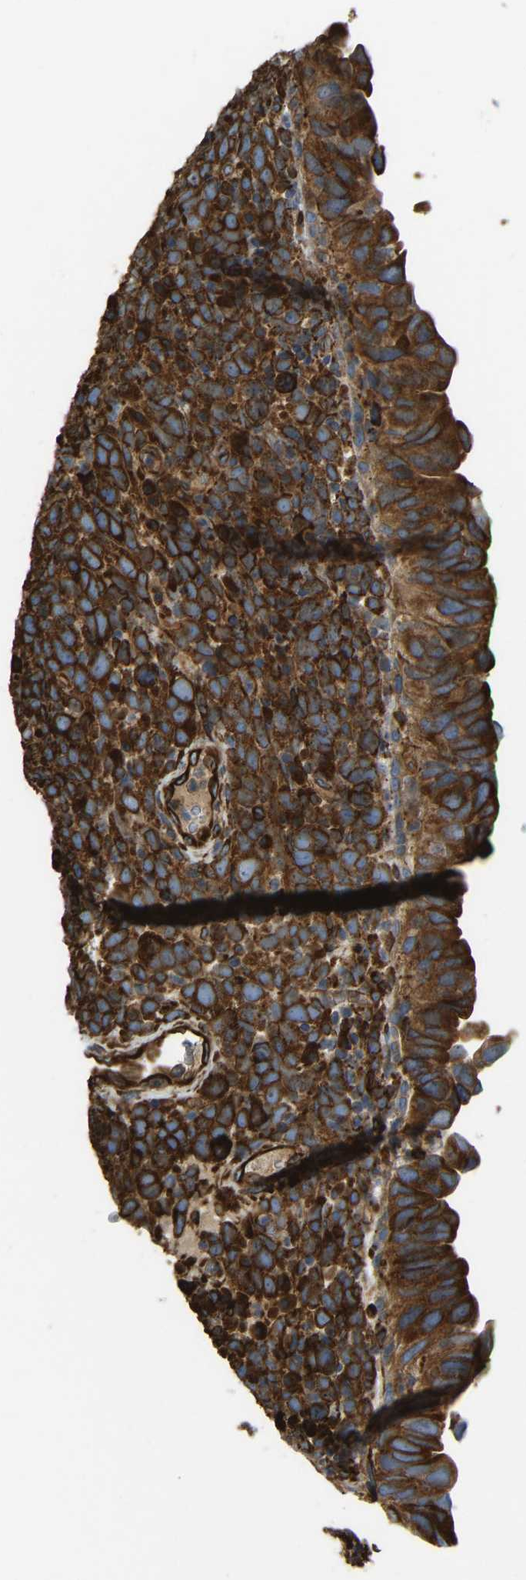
{"staining": {"intensity": "strong", "quantity": ">75%", "location": "cytoplasmic/membranous"}, "tissue": "urothelial cancer", "cell_type": "Tumor cells", "image_type": "cancer", "snomed": [{"axis": "morphology", "description": "Urothelial carcinoma, High grade"}, {"axis": "topography", "description": "Urinary bladder"}], "caption": "Protein staining of high-grade urothelial carcinoma tissue exhibits strong cytoplasmic/membranous staining in about >75% of tumor cells.", "gene": "BEX3", "patient": {"sex": "female", "age": 82}}